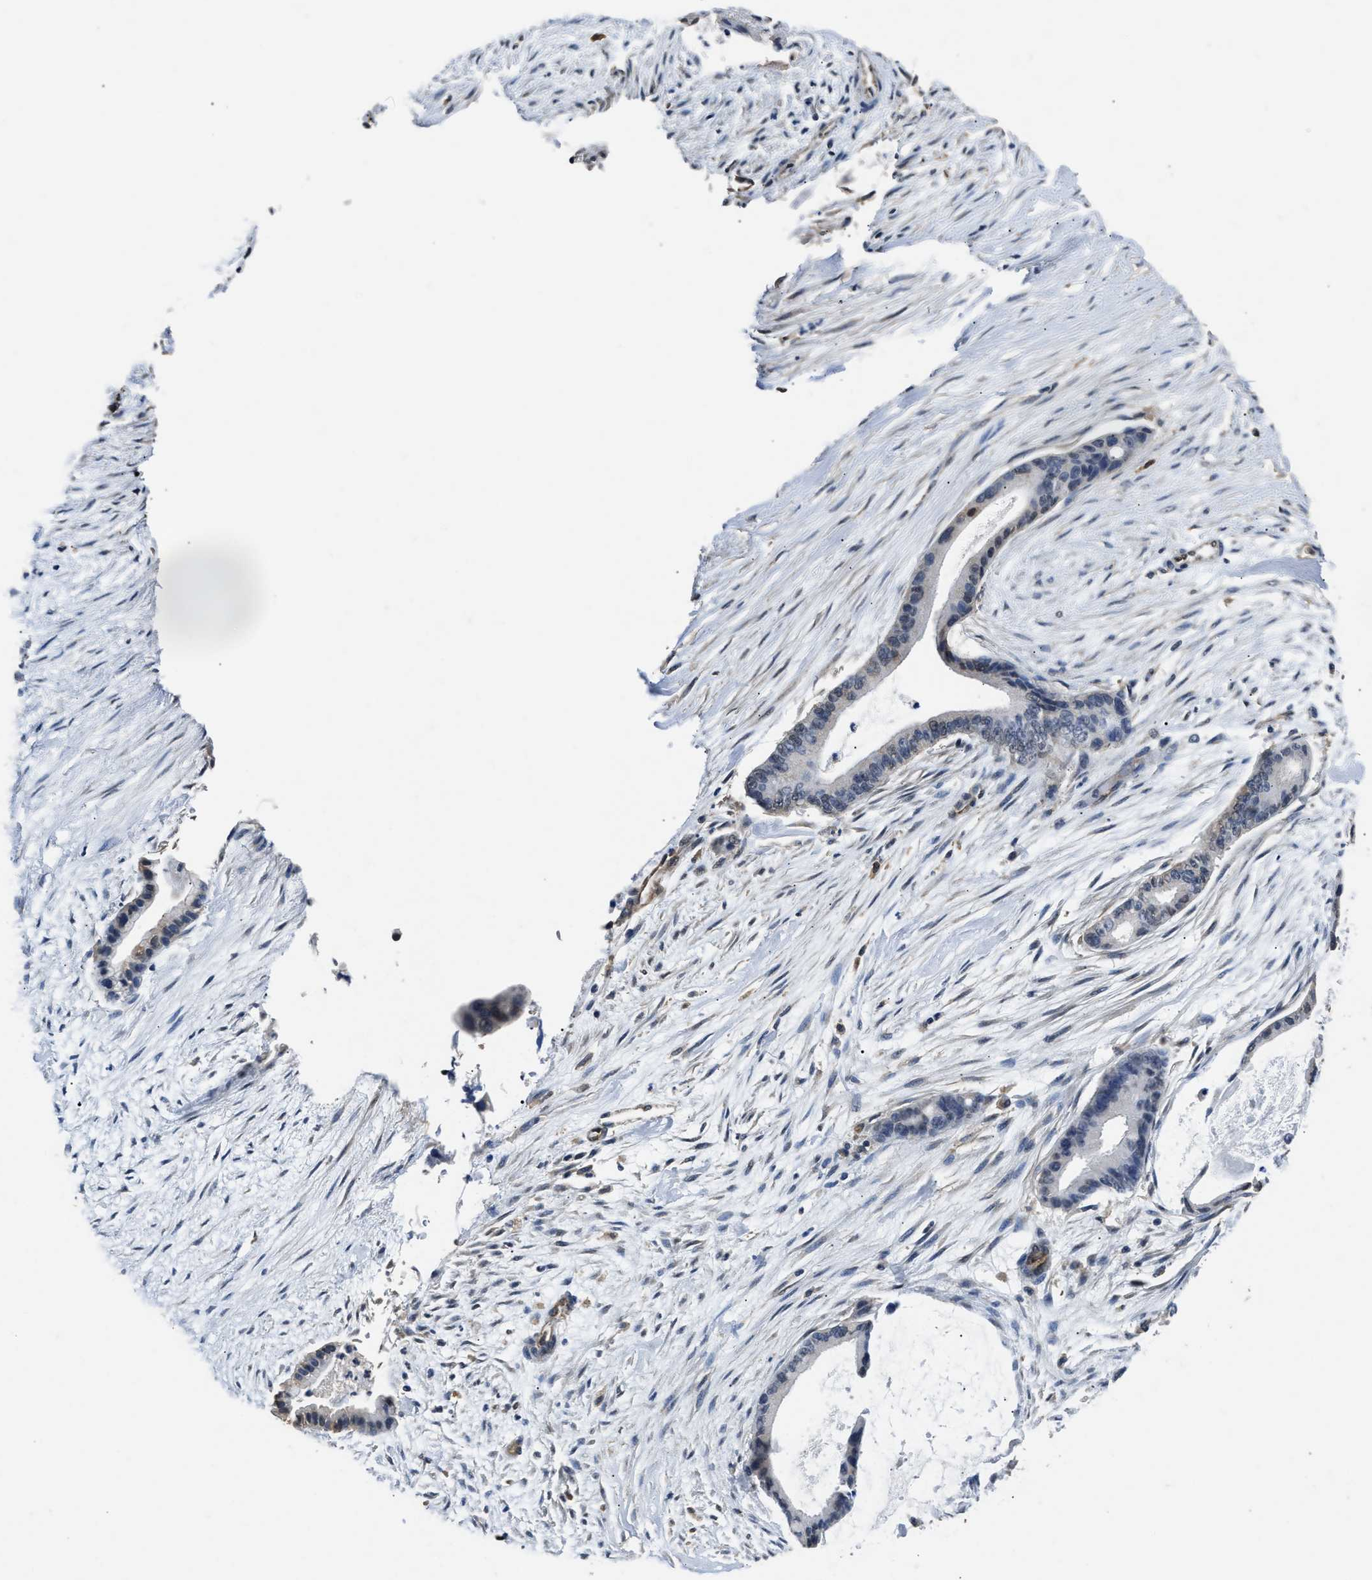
{"staining": {"intensity": "negative", "quantity": "none", "location": "none"}, "tissue": "liver cancer", "cell_type": "Tumor cells", "image_type": "cancer", "snomed": [{"axis": "morphology", "description": "Cholangiocarcinoma"}, {"axis": "topography", "description": "Liver"}], "caption": "Immunohistochemistry (IHC) micrograph of liver cancer (cholangiocarcinoma) stained for a protein (brown), which displays no positivity in tumor cells. Brightfield microscopy of immunohistochemistry (IHC) stained with DAB (brown) and hematoxylin (blue), captured at high magnification.", "gene": "YWHAE", "patient": {"sex": "female", "age": 55}}